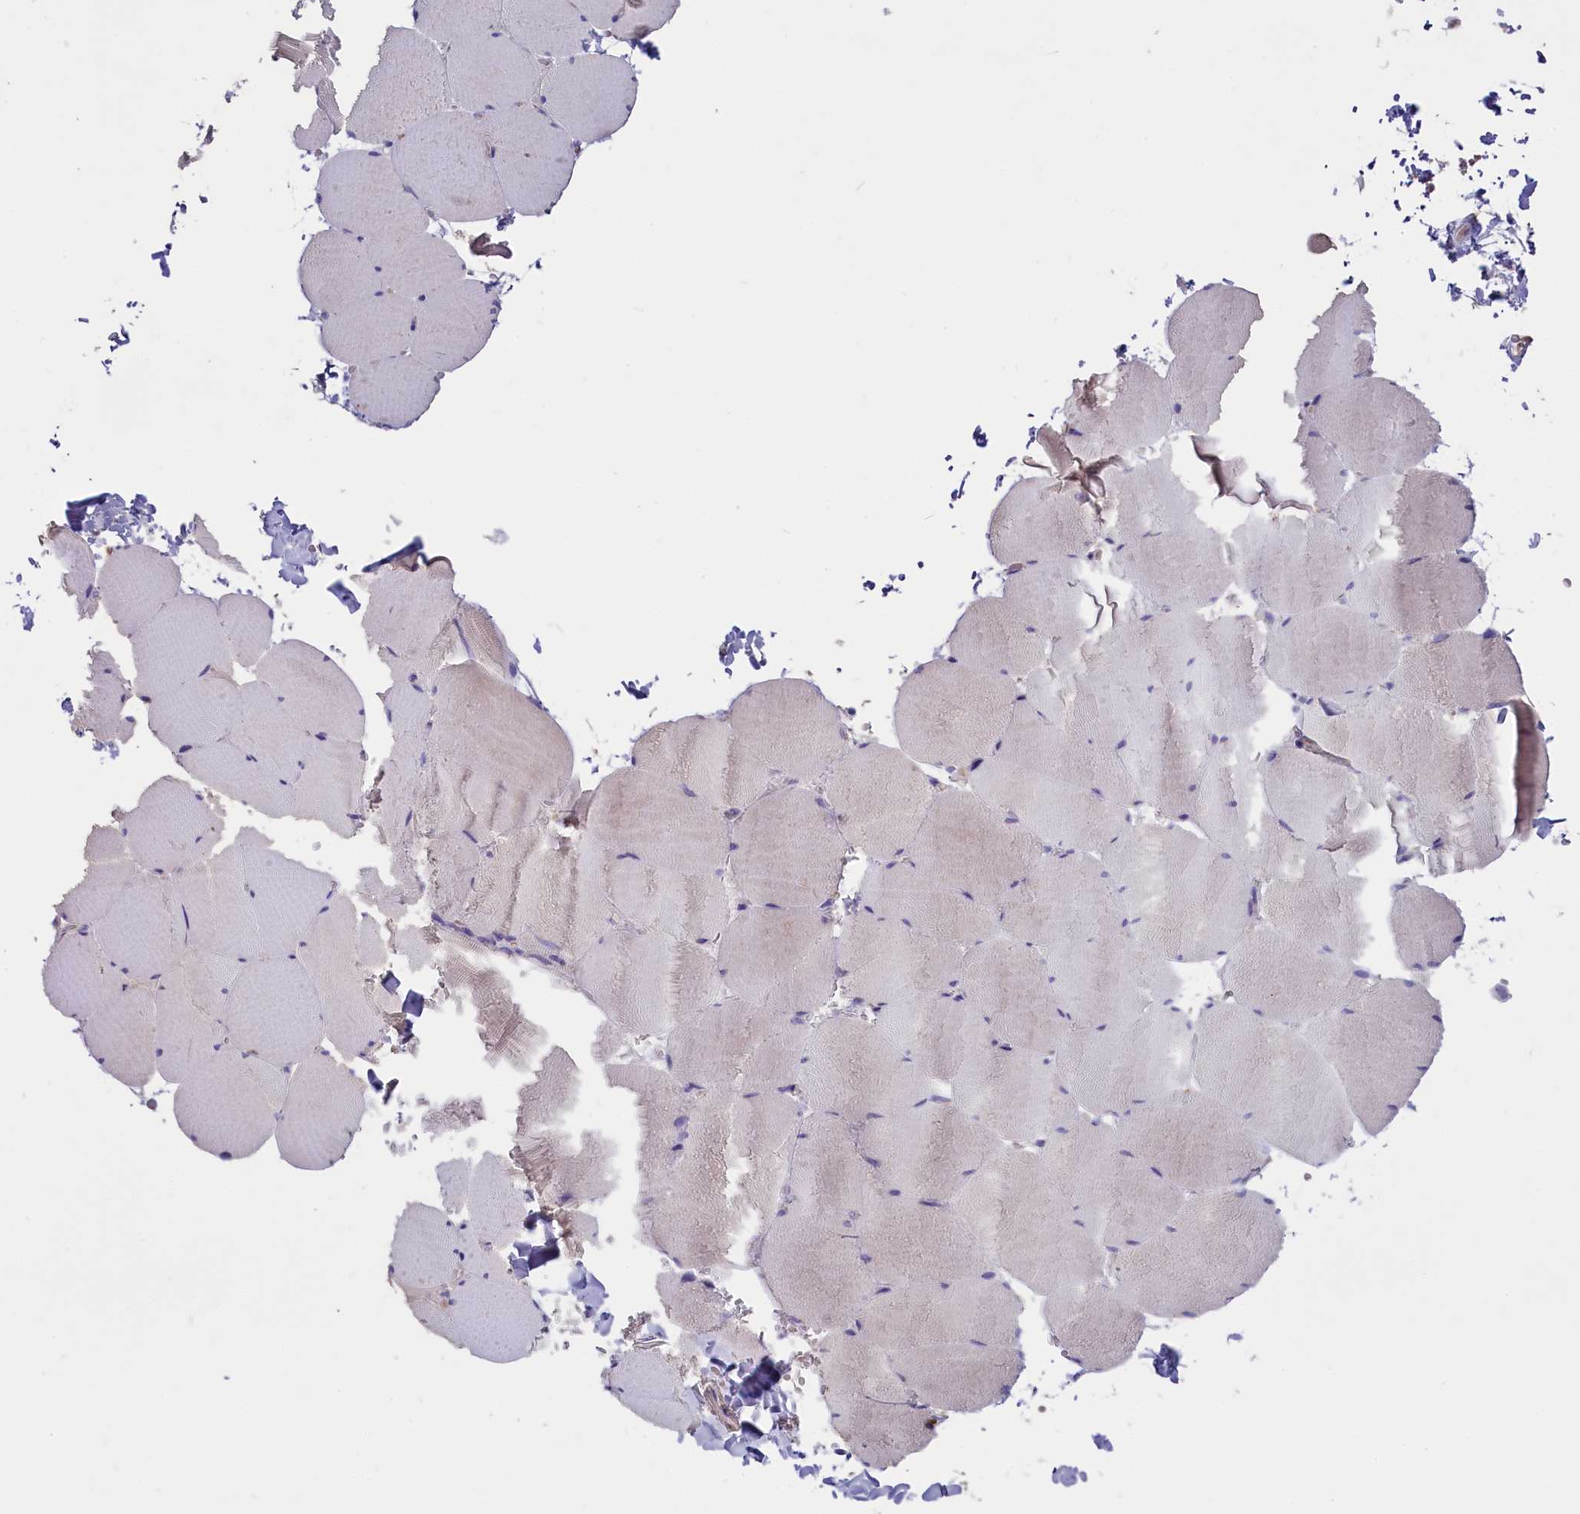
{"staining": {"intensity": "negative", "quantity": "none", "location": "none"}, "tissue": "skeletal muscle", "cell_type": "Myocytes", "image_type": "normal", "snomed": [{"axis": "morphology", "description": "Normal tissue, NOS"}, {"axis": "topography", "description": "Skeletal muscle"}, {"axis": "topography", "description": "Head-Neck"}], "caption": "The histopathology image reveals no significant positivity in myocytes of skeletal muscle.", "gene": "ENPP6", "patient": {"sex": "male", "age": 66}}